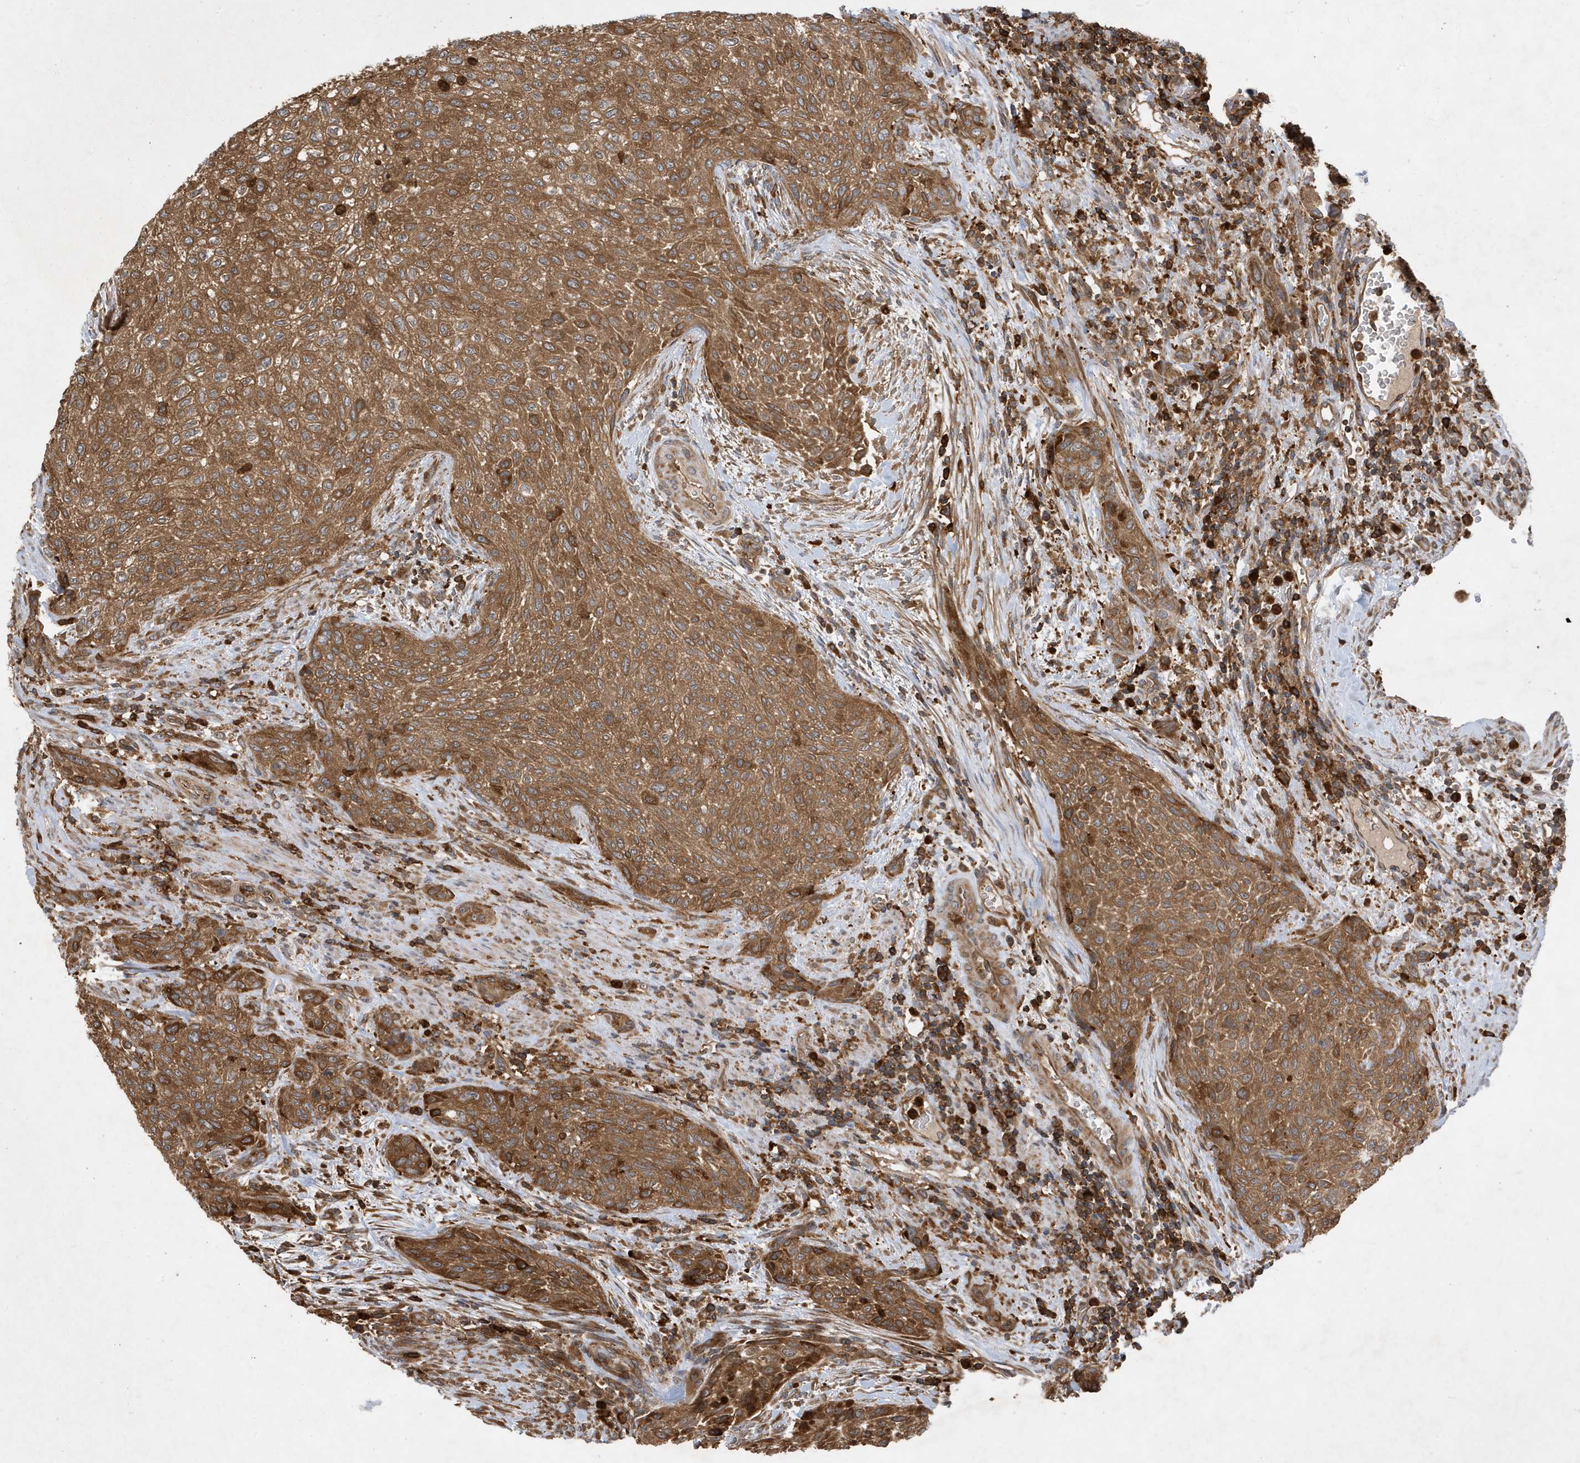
{"staining": {"intensity": "strong", "quantity": ">75%", "location": "cytoplasmic/membranous"}, "tissue": "urothelial cancer", "cell_type": "Tumor cells", "image_type": "cancer", "snomed": [{"axis": "morphology", "description": "Urothelial carcinoma, High grade"}, {"axis": "topography", "description": "Urinary bladder"}], "caption": "The photomicrograph exhibits staining of urothelial cancer, revealing strong cytoplasmic/membranous protein staining (brown color) within tumor cells.", "gene": "LAPTM4A", "patient": {"sex": "male", "age": 35}}